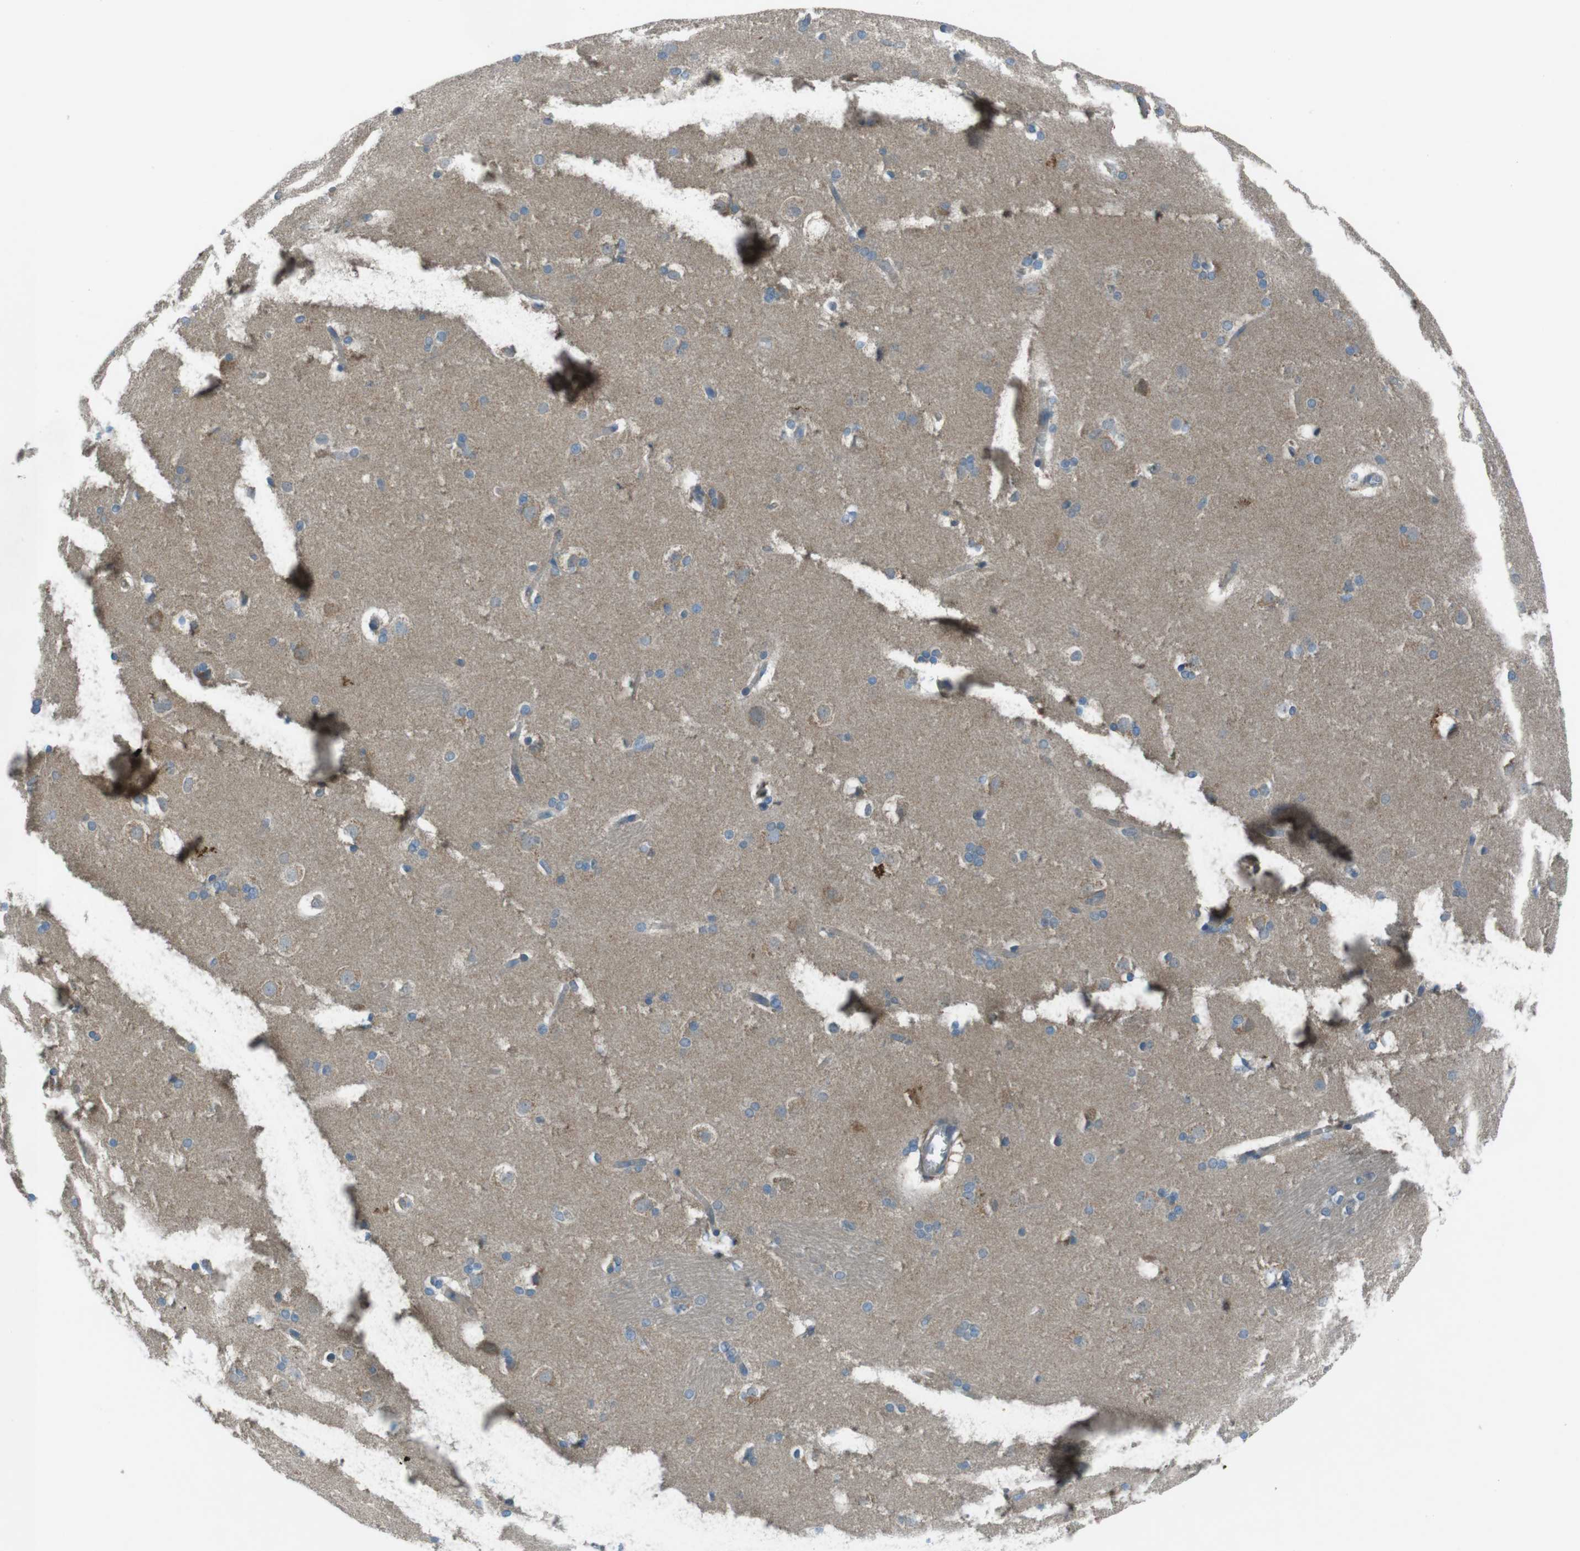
{"staining": {"intensity": "negative", "quantity": "none", "location": "none"}, "tissue": "caudate", "cell_type": "Glial cells", "image_type": "normal", "snomed": [{"axis": "morphology", "description": "Normal tissue, NOS"}, {"axis": "topography", "description": "Lateral ventricle wall"}], "caption": "Immunohistochemistry (IHC) of normal human caudate demonstrates no staining in glial cells.", "gene": "TMEM41B", "patient": {"sex": "female", "age": 19}}